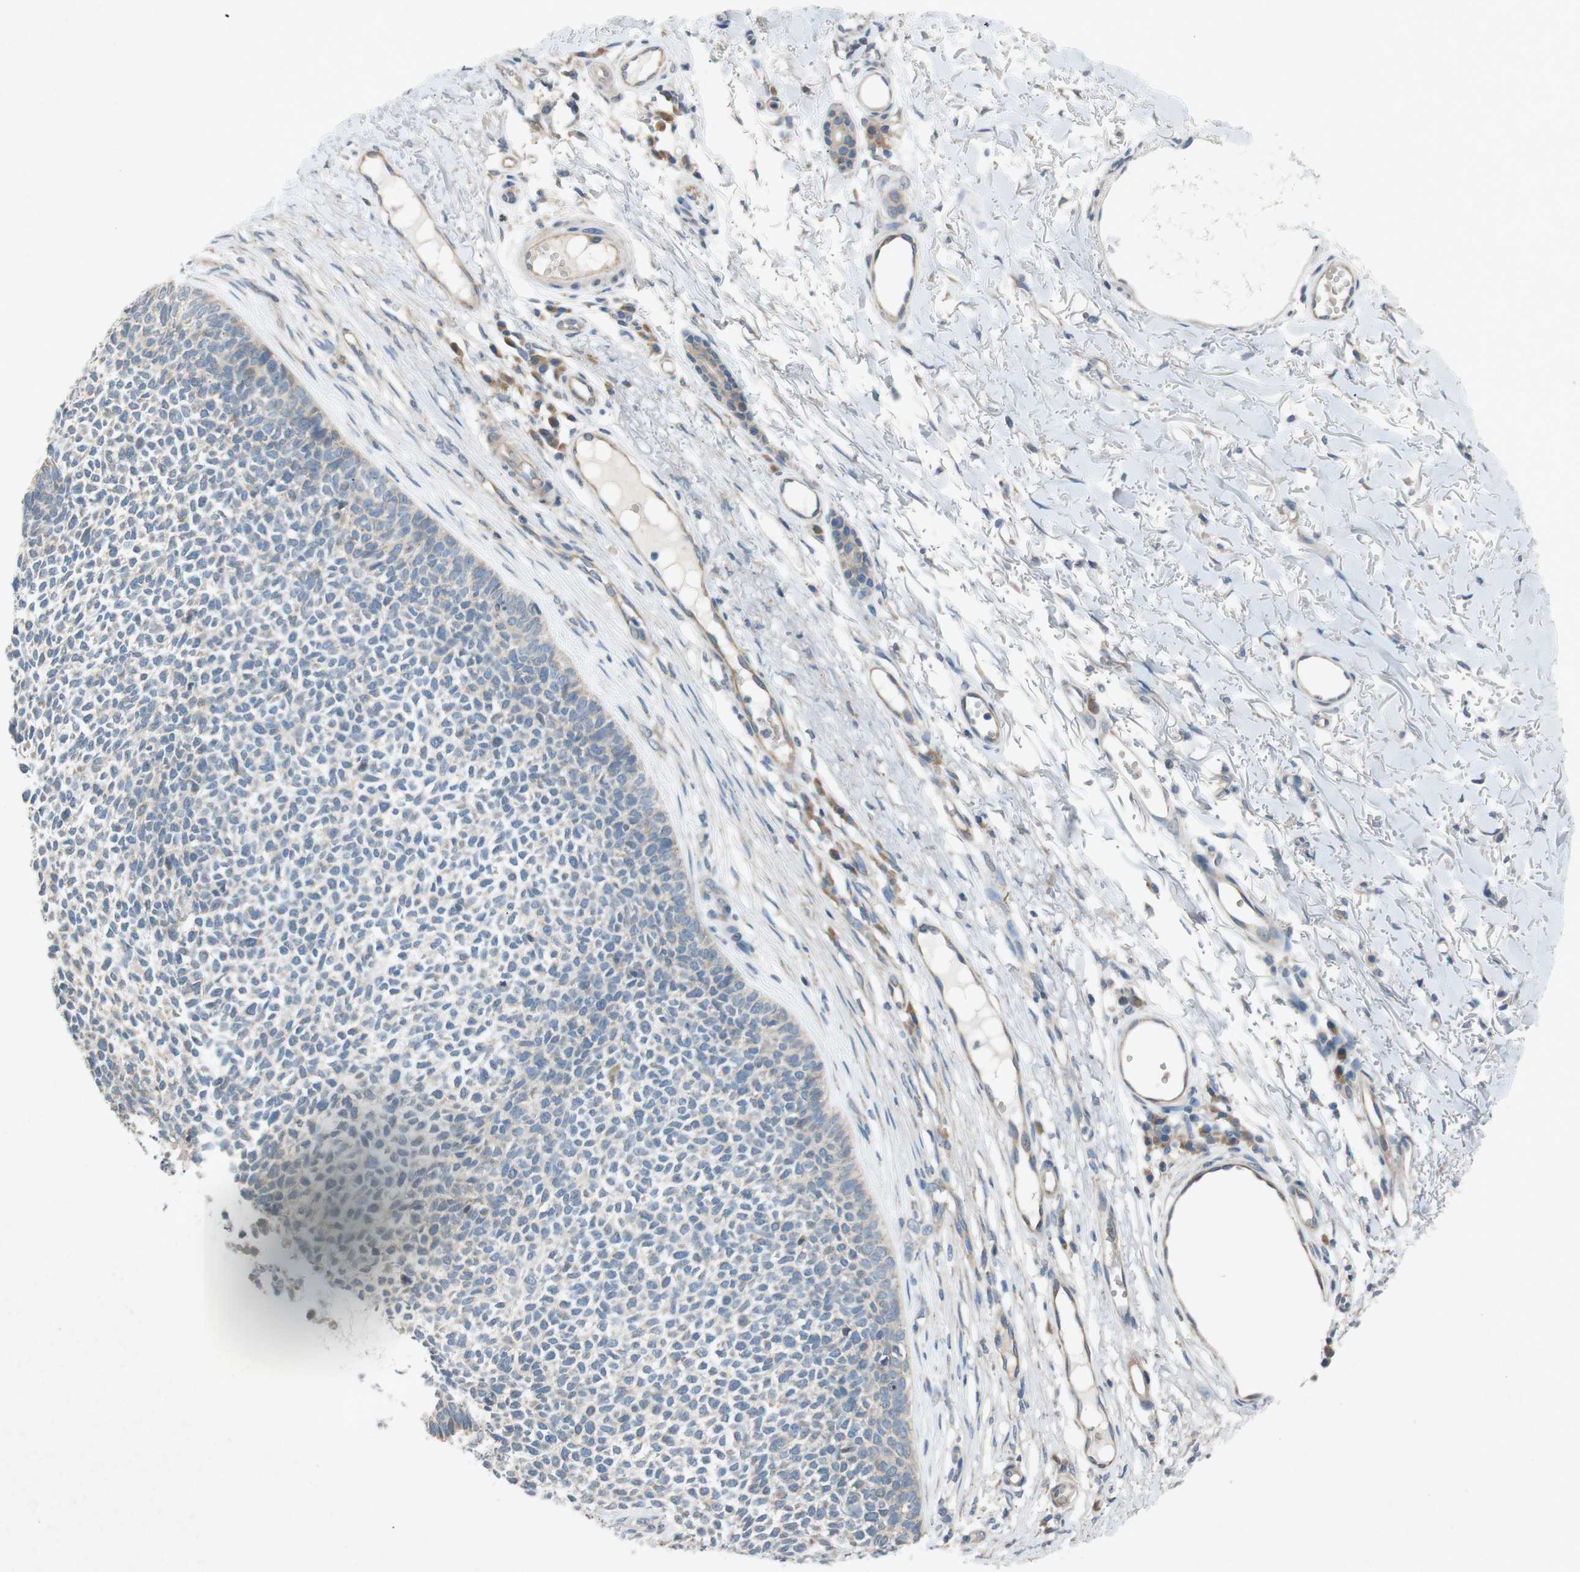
{"staining": {"intensity": "negative", "quantity": "none", "location": "none"}, "tissue": "skin cancer", "cell_type": "Tumor cells", "image_type": "cancer", "snomed": [{"axis": "morphology", "description": "Basal cell carcinoma"}, {"axis": "topography", "description": "Skin"}], "caption": "Tumor cells show no significant positivity in skin cancer (basal cell carcinoma). (Stains: DAB (3,3'-diaminobenzidine) immunohistochemistry (IHC) with hematoxylin counter stain, Microscopy: brightfield microscopy at high magnification).", "gene": "ADD2", "patient": {"sex": "female", "age": 84}}